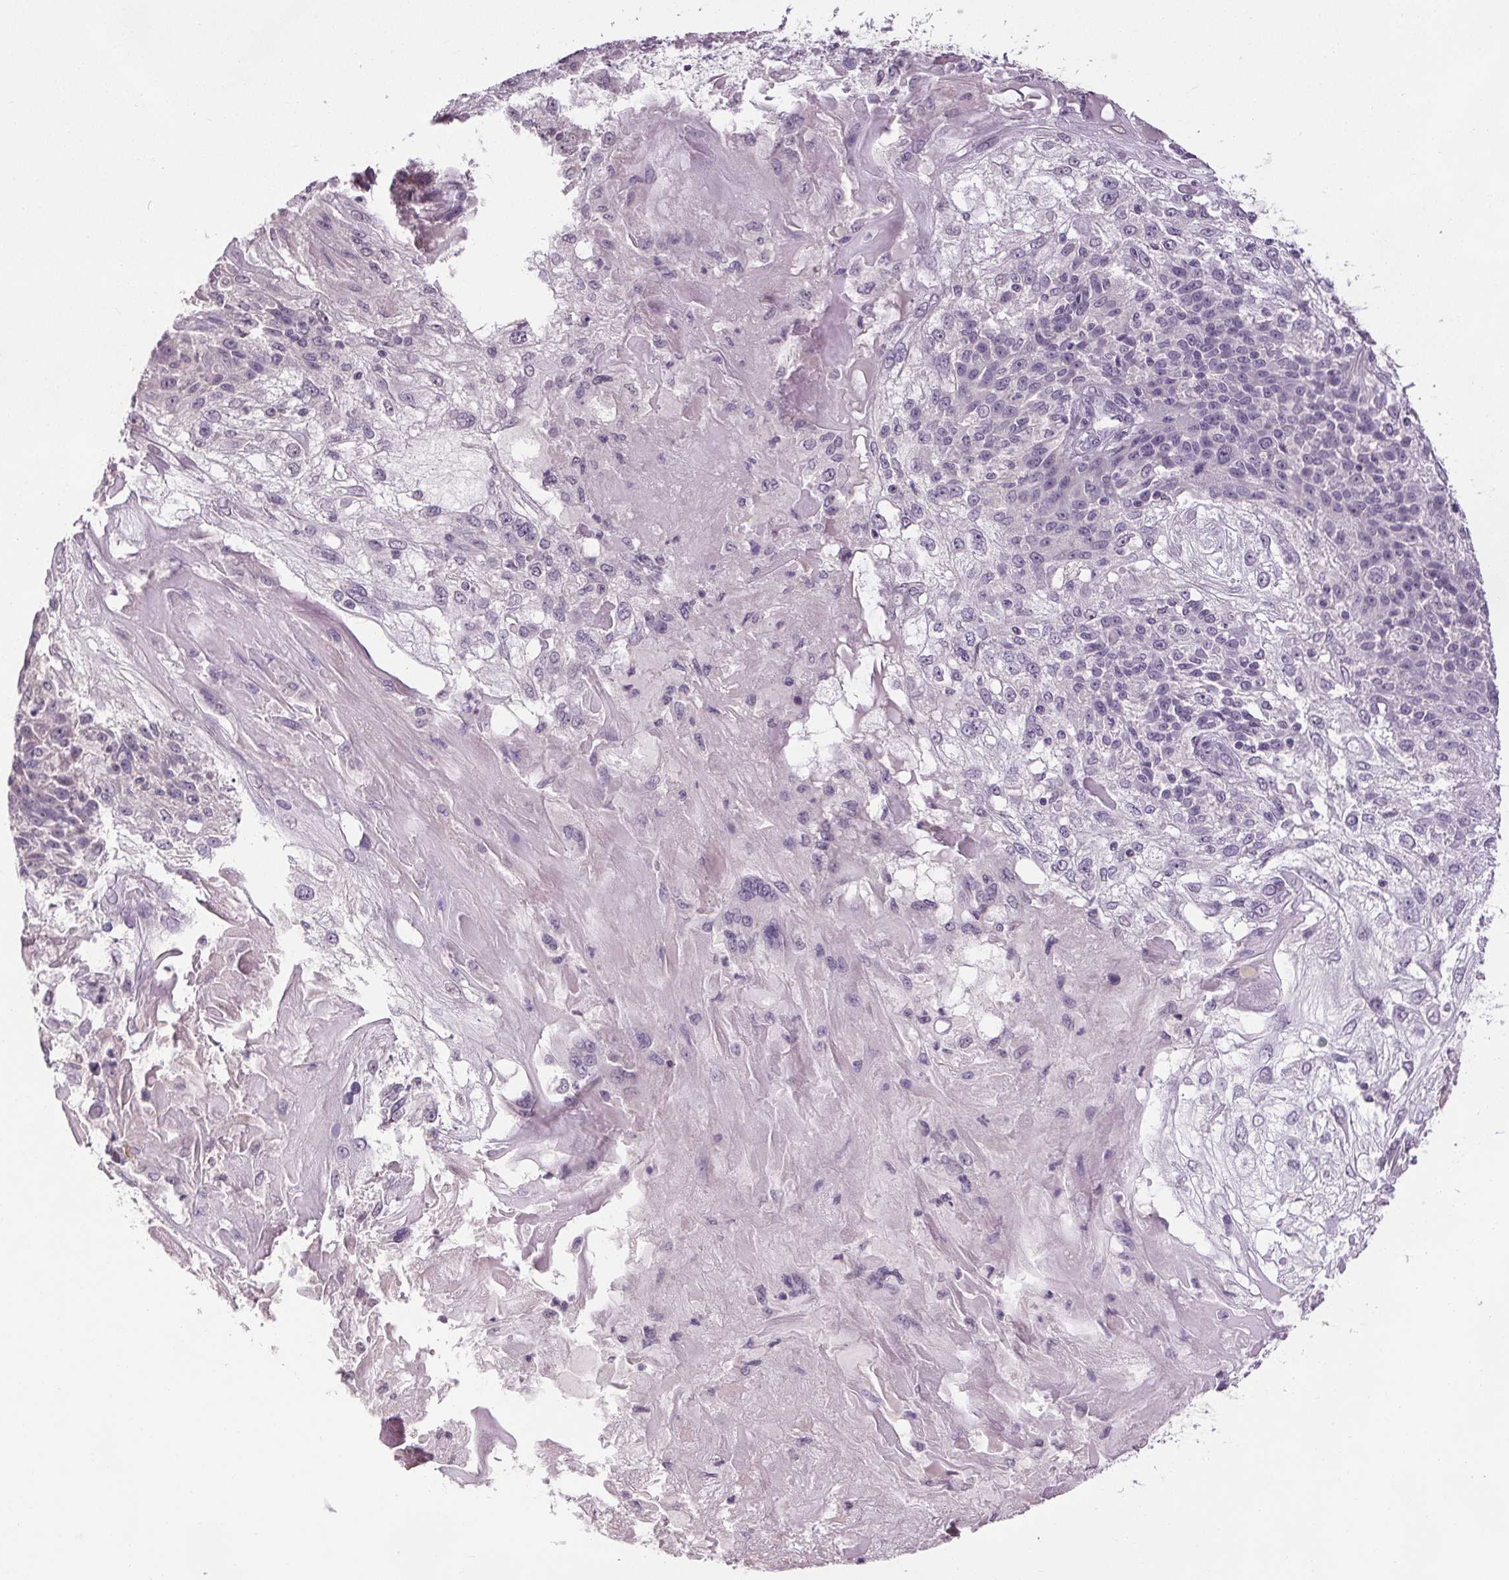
{"staining": {"intensity": "negative", "quantity": "none", "location": "none"}, "tissue": "skin cancer", "cell_type": "Tumor cells", "image_type": "cancer", "snomed": [{"axis": "morphology", "description": "Normal tissue, NOS"}, {"axis": "morphology", "description": "Squamous cell carcinoma, NOS"}, {"axis": "topography", "description": "Skin"}], "caption": "DAB immunohistochemical staining of human skin cancer (squamous cell carcinoma) exhibits no significant staining in tumor cells.", "gene": "SLC2A9", "patient": {"sex": "female", "age": 83}}